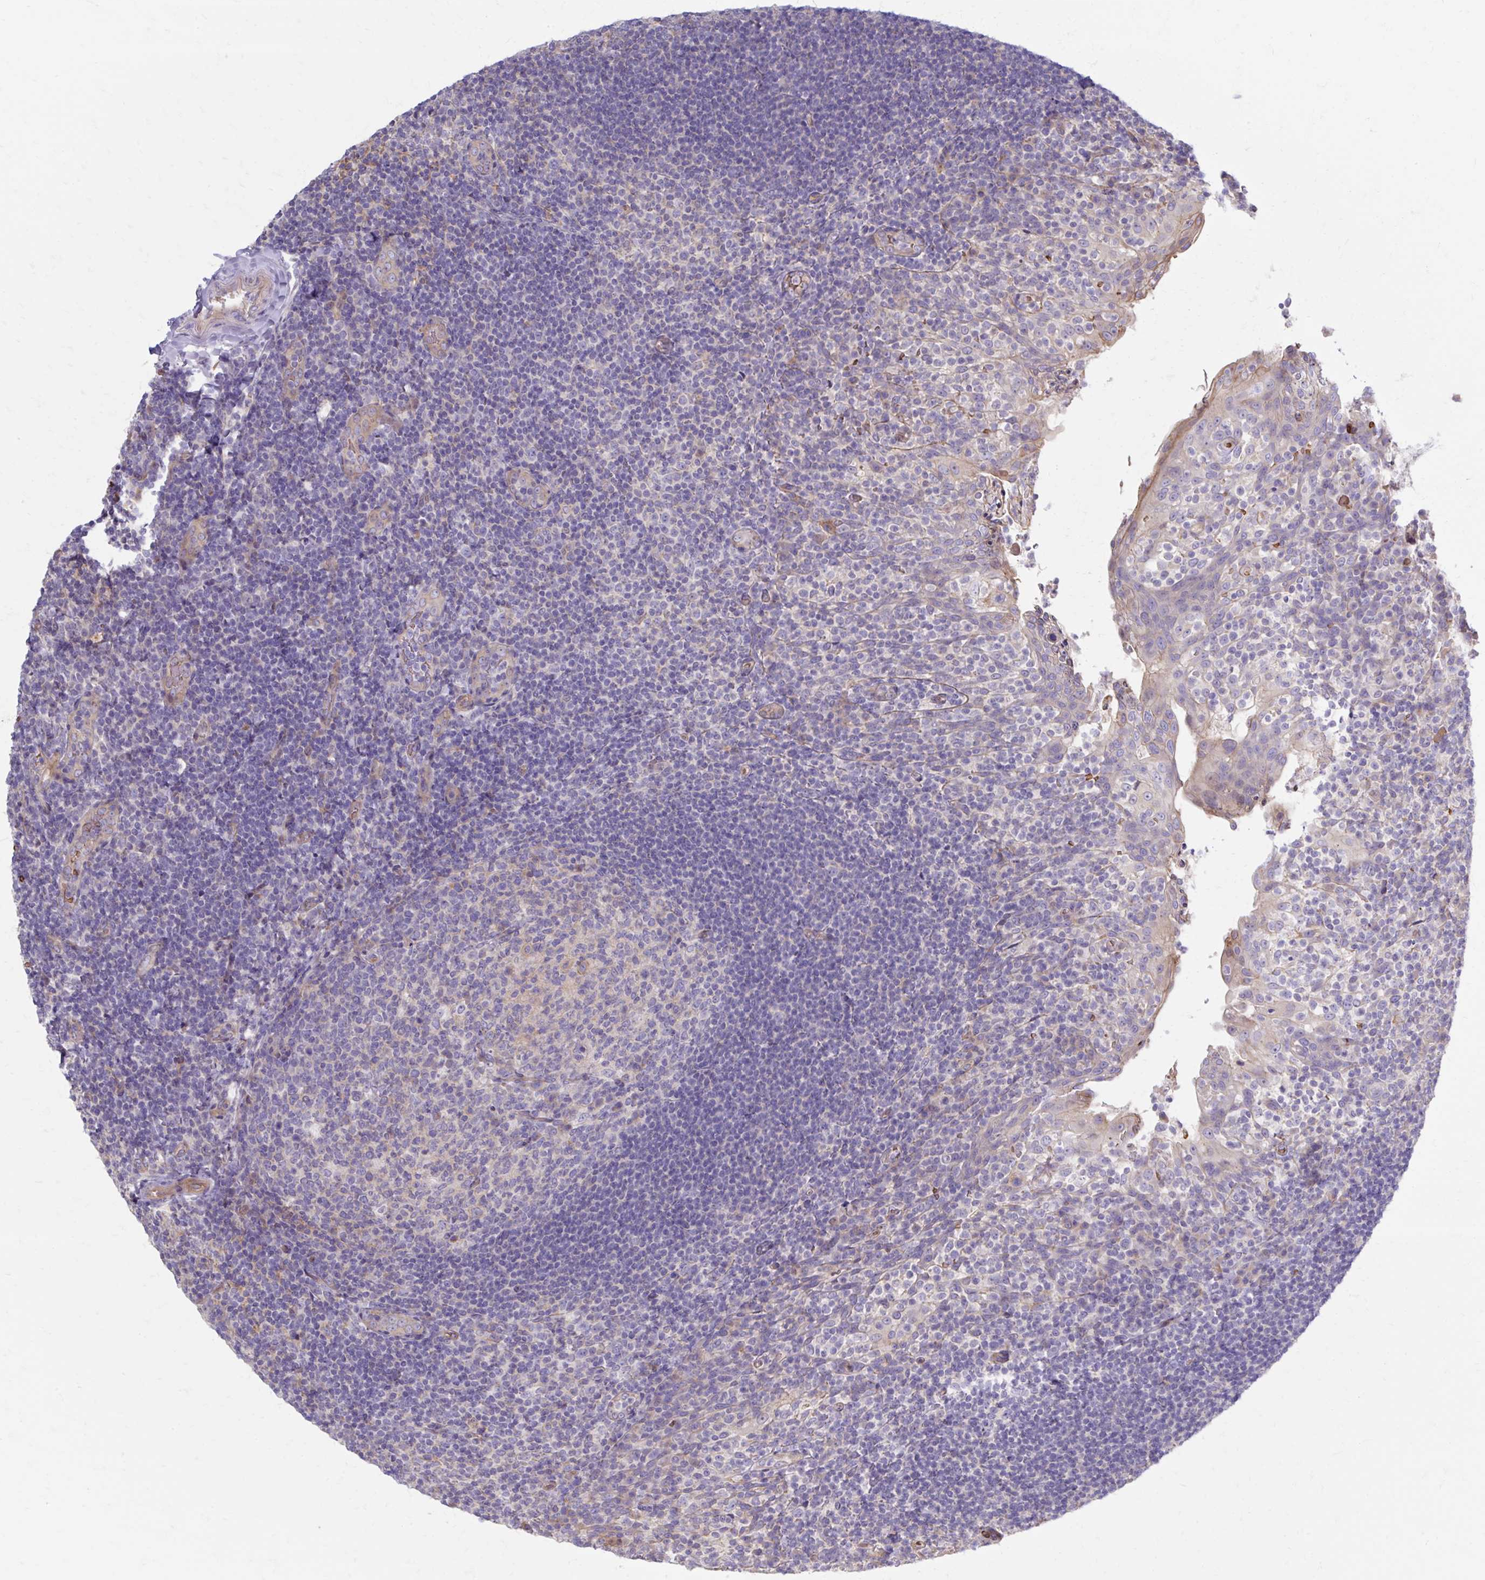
{"staining": {"intensity": "negative", "quantity": "none", "location": "none"}, "tissue": "tonsil", "cell_type": "Germinal center cells", "image_type": "normal", "snomed": [{"axis": "morphology", "description": "Normal tissue, NOS"}, {"axis": "topography", "description": "Tonsil"}], "caption": "Immunohistochemical staining of normal tonsil demonstrates no significant expression in germinal center cells.", "gene": "USHBP1", "patient": {"sex": "female", "age": 10}}